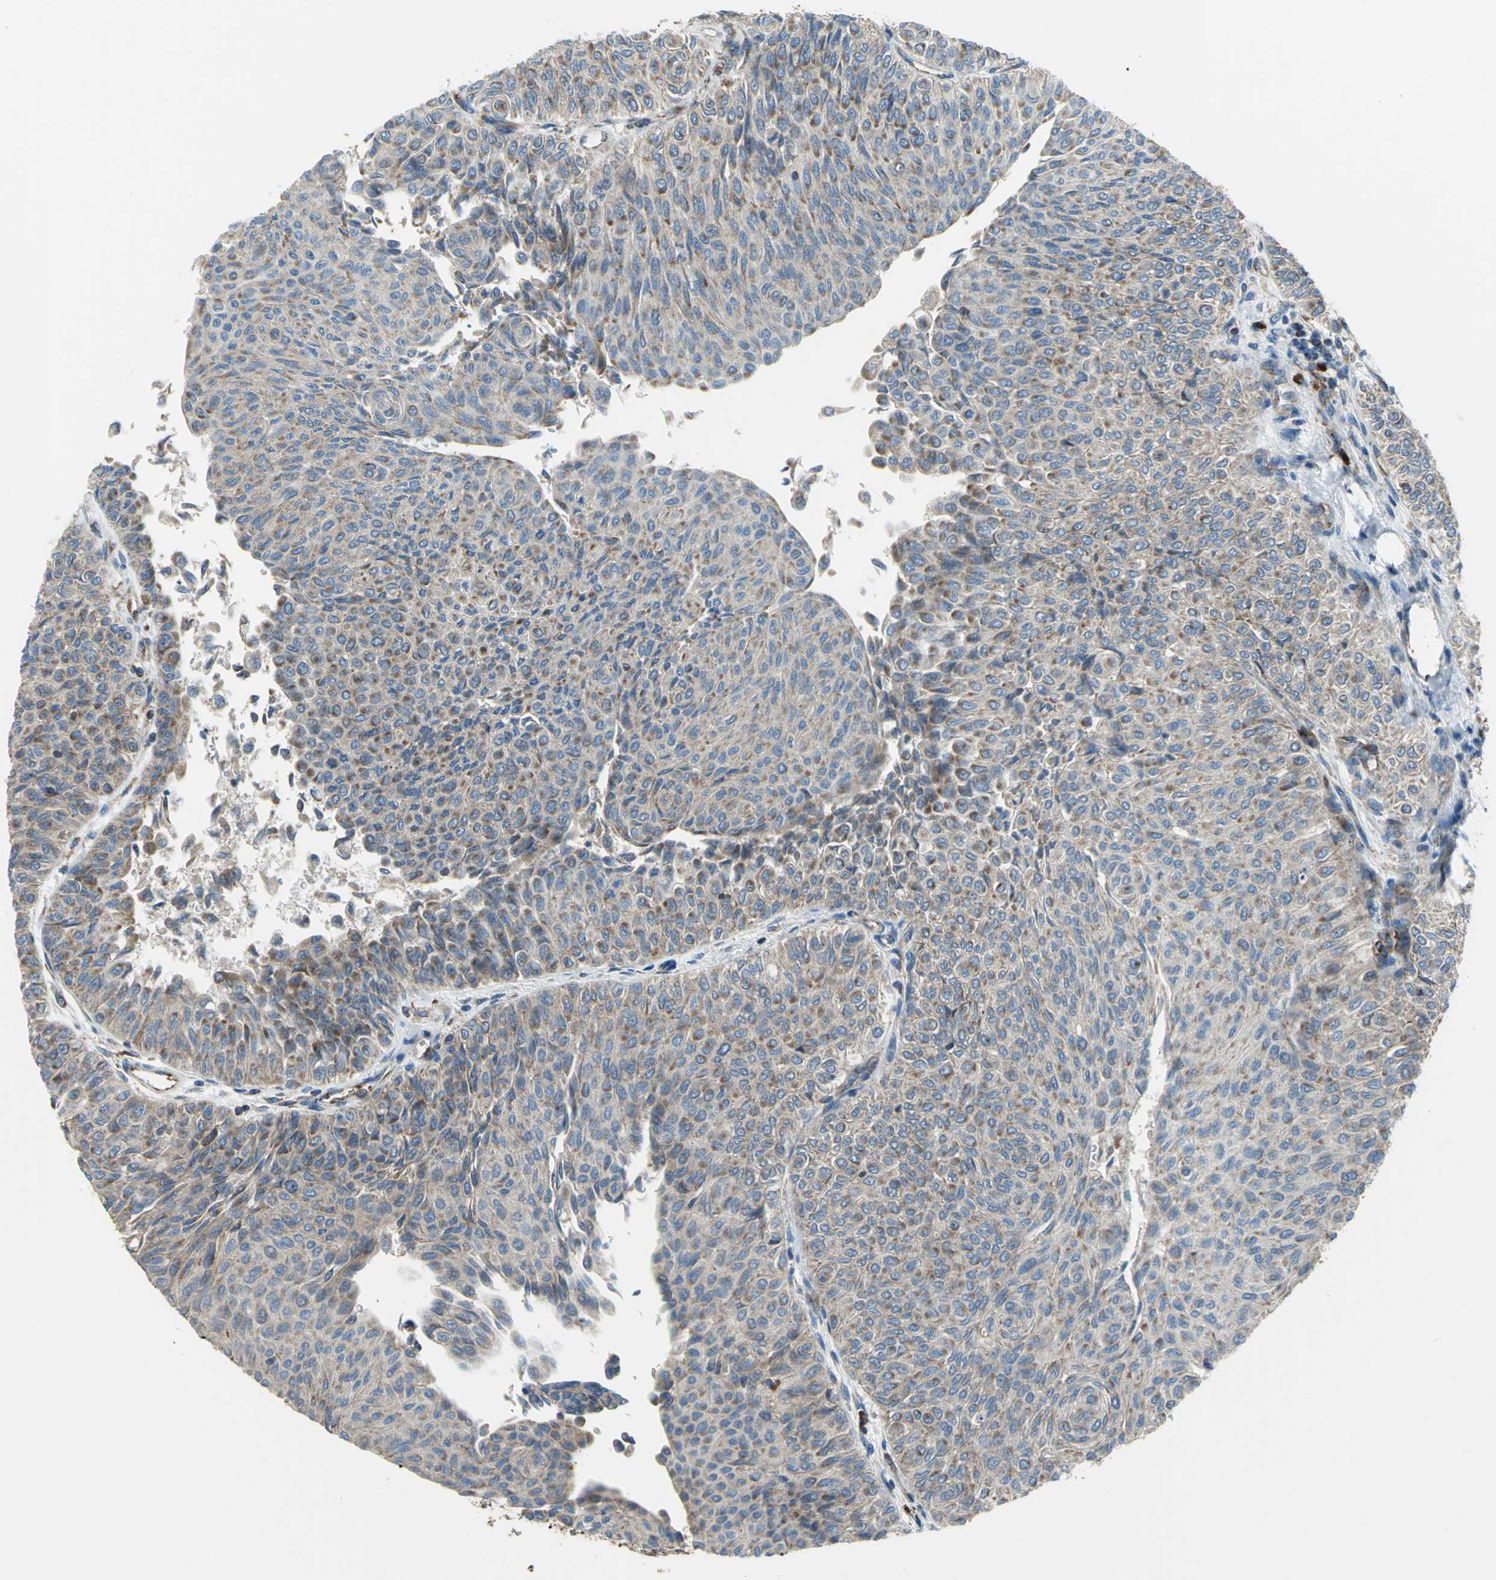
{"staining": {"intensity": "moderate", "quantity": ">75%", "location": "cytoplasmic/membranous"}, "tissue": "urothelial cancer", "cell_type": "Tumor cells", "image_type": "cancer", "snomed": [{"axis": "morphology", "description": "Urothelial carcinoma, Low grade"}, {"axis": "topography", "description": "Urinary bladder"}], "caption": "Moderate cytoplasmic/membranous positivity for a protein is seen in approximately >75% of tumor cells of urothelial cancer using immunohistochemistry.", "gene": "TULP4", "patient": {"sex": "male", "age": 78}}